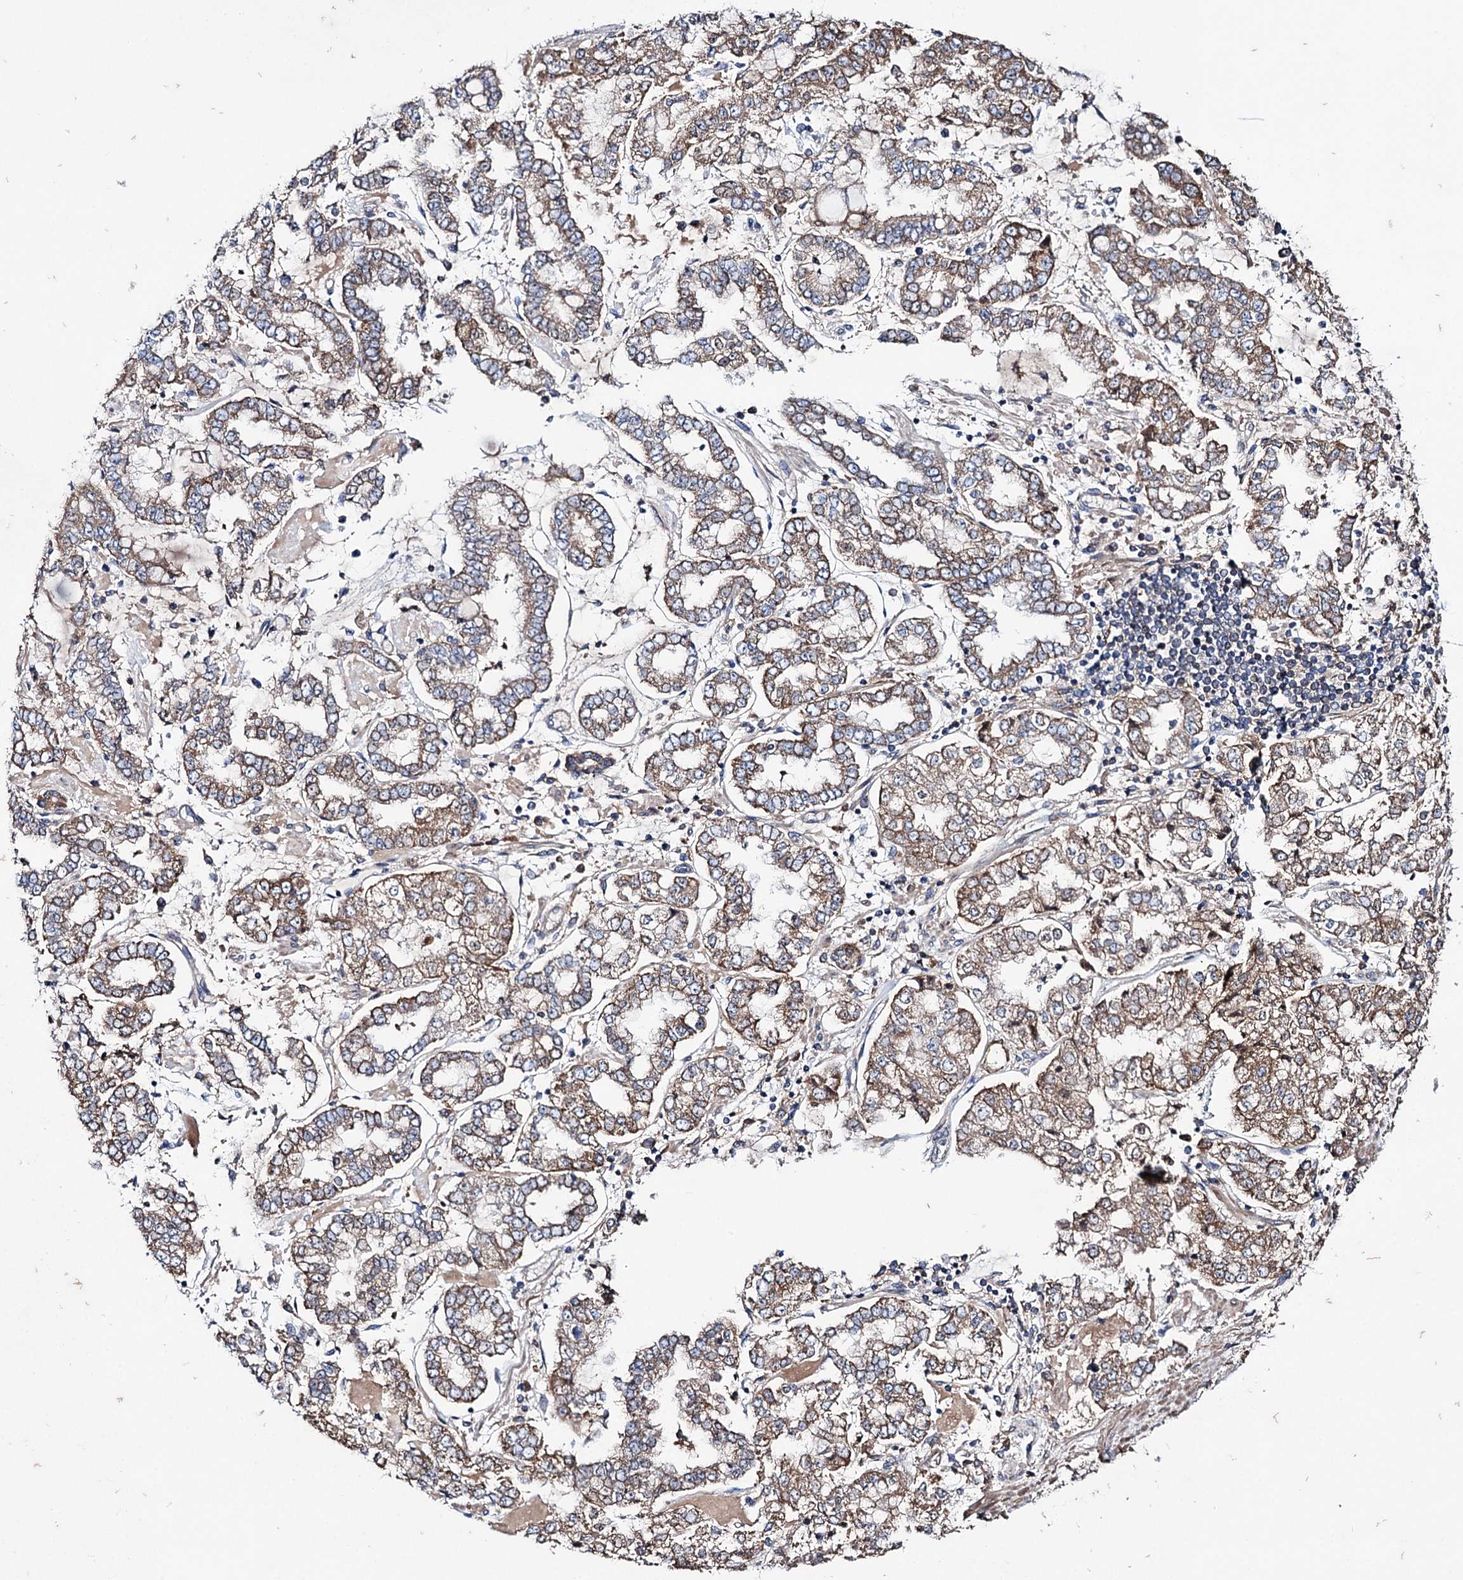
{"staining": {"intensity": "moderate", "quantity": ">75%", "location": "cytoplasmic/membranous"}, "tissue": "stomach cancer", "cell_type": "Tumor cells", "image_type": "cancer", "snomed": [{"axis": "morphology", "description": "Adenocarcinoma, NOS"}, {"axis": "topography", "description": "Stomach"}], "caption": "Adenocarcinoma (stomach) stained for a protein demonstrates moderate cytoplasmic/membranous positivity in tumor cells. The staining was performed using DAB (3,3'-diaminobenzidine) to visualize the protein expression in brown, while the nuclei were stained in blue with hematoxylin (Magnification: 20x).", "gene": "CLPB", "patient": {"sex": "male", "age": 76}}